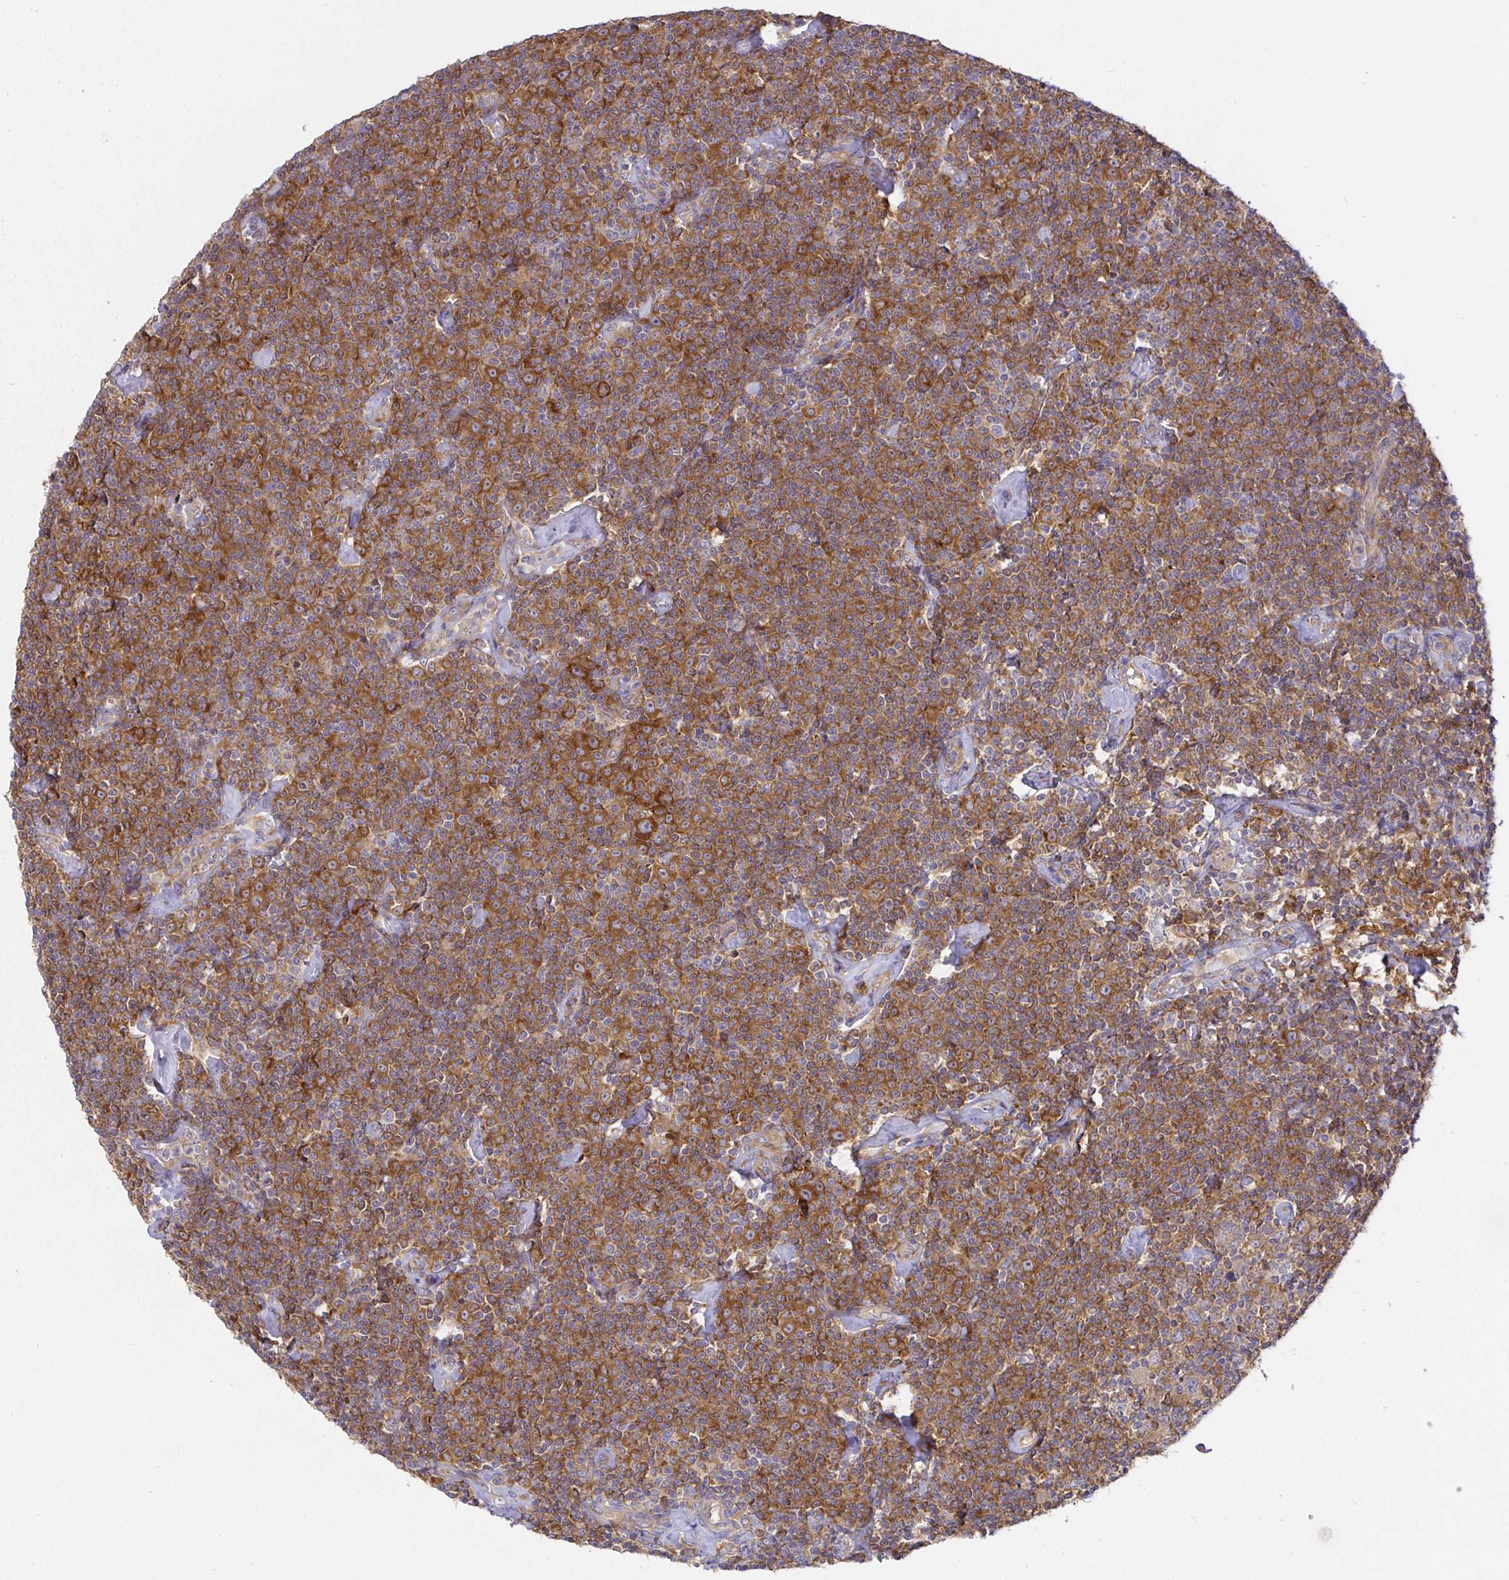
{"staining": {"intensity": "moderate", "quantity": ">75%", "location": "cytoplasmic/membranous"}, "tissue": "lymphoma", "cell_type": "Tumor cells", "image_type": "cancer", "snomed": [{"axis": "morphology", "description": "Malignant lymphoma, non-Hodgkin's type, Low grade"}, {"axis": "topography", "description": "Lymph node"}], "caption": "Low-grade malignant lymphoma, non-Hodgkin's type stained for a protein (brown) displays moderate cytoplasmic/membranous positive expression in approximately >75% of tumor cells.", "gene": "SNX8", "patient": {"sex": "male", "age": 81}}